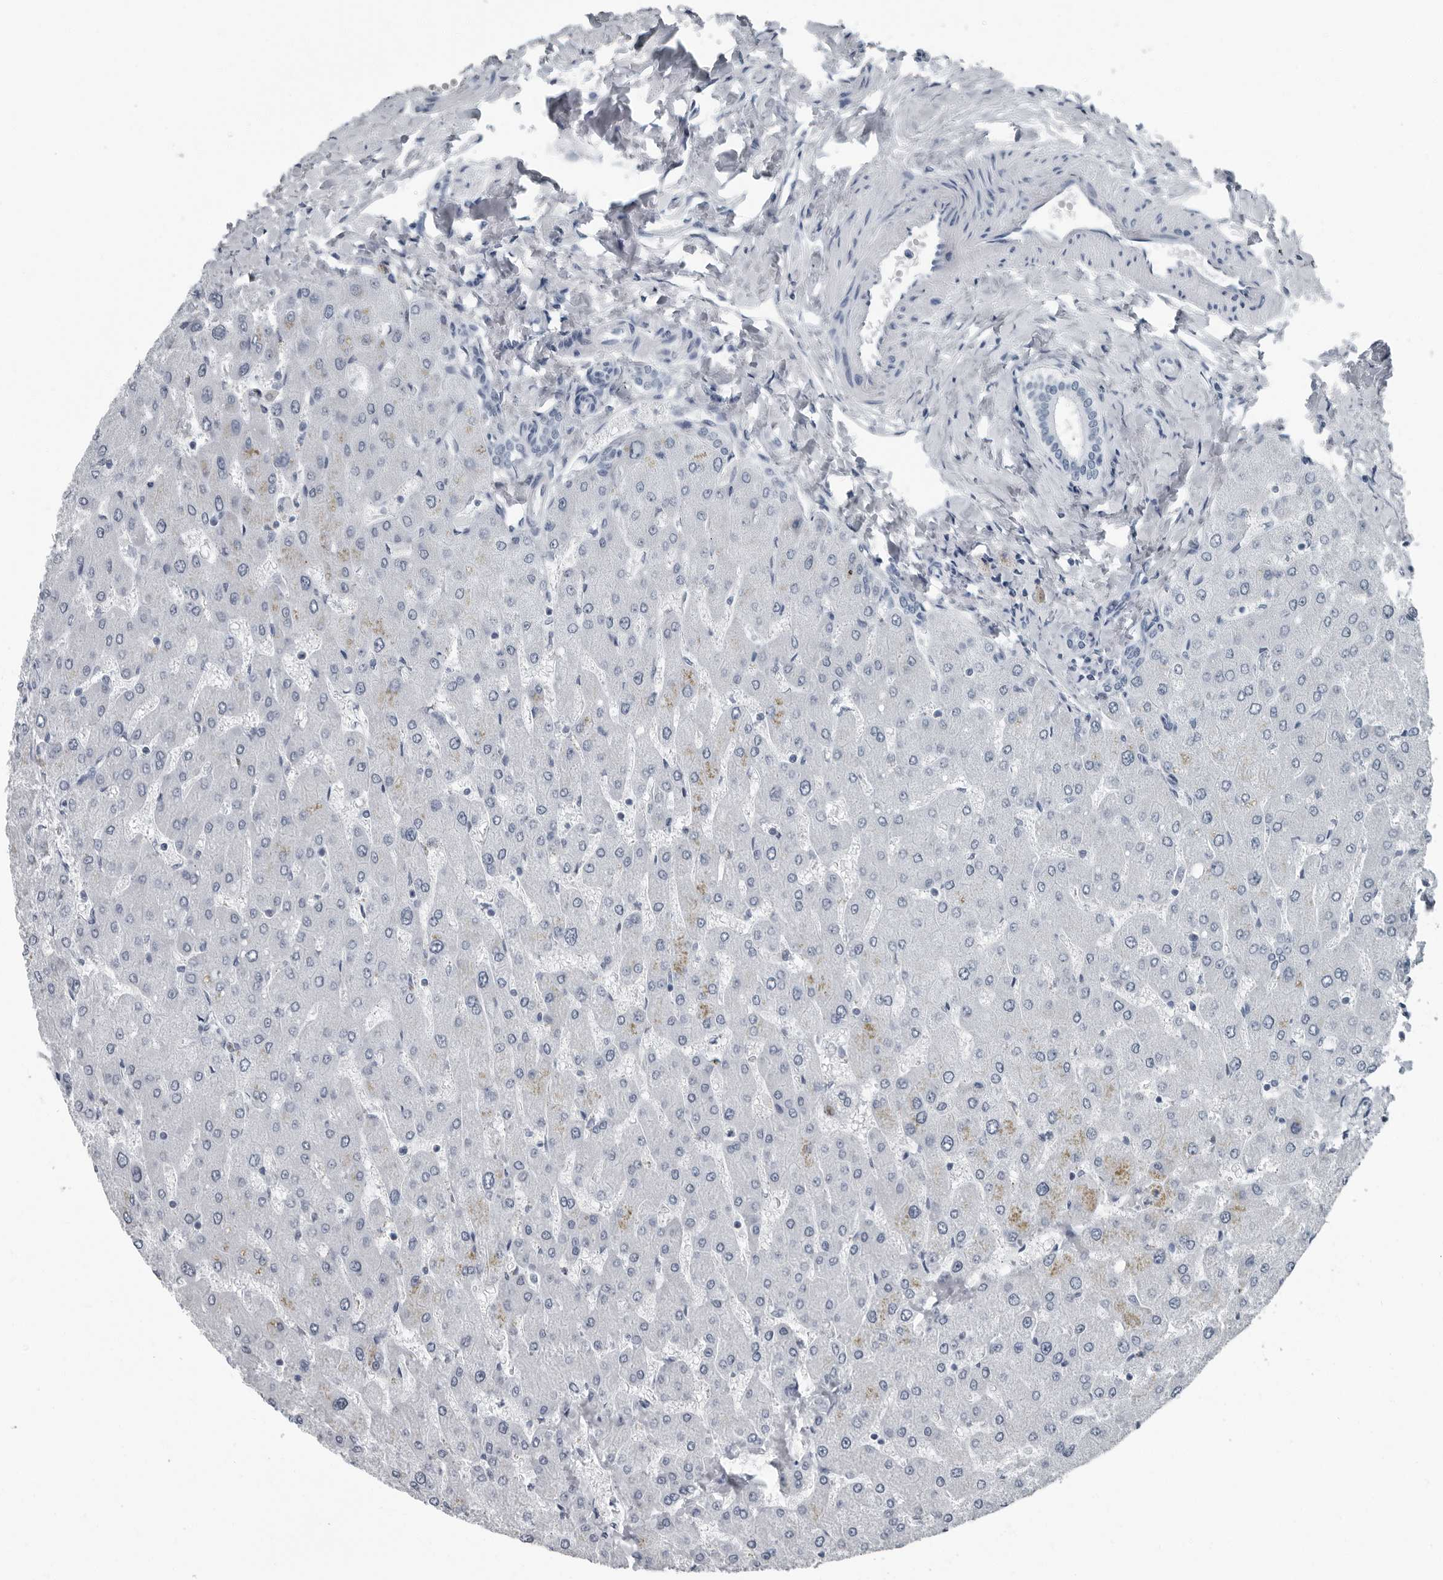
{"staining": {"intensity": "negative", "quantity": "none", "location": "none"}, "tissue": "liver", "cell_type": "Cholangiocytes", "image_type": "normal", "snomed": [{"axis": "morphology", "description": "Normal tissue, NOS"}, {"axis": "topography", "description": "Liver"}], "caption": "An immunohistochemistry histopathology image of benign liver is shown. There is no staining in cholangiocytes of liver. Brightfield microscopy of IHC stained with DAB (3,3'-diaminobenzidine) (brown) and hematoxylin (blue), captured at high magnification.", "gene": "PRSS1", "patient": {"sex": "male", "age": 55}}